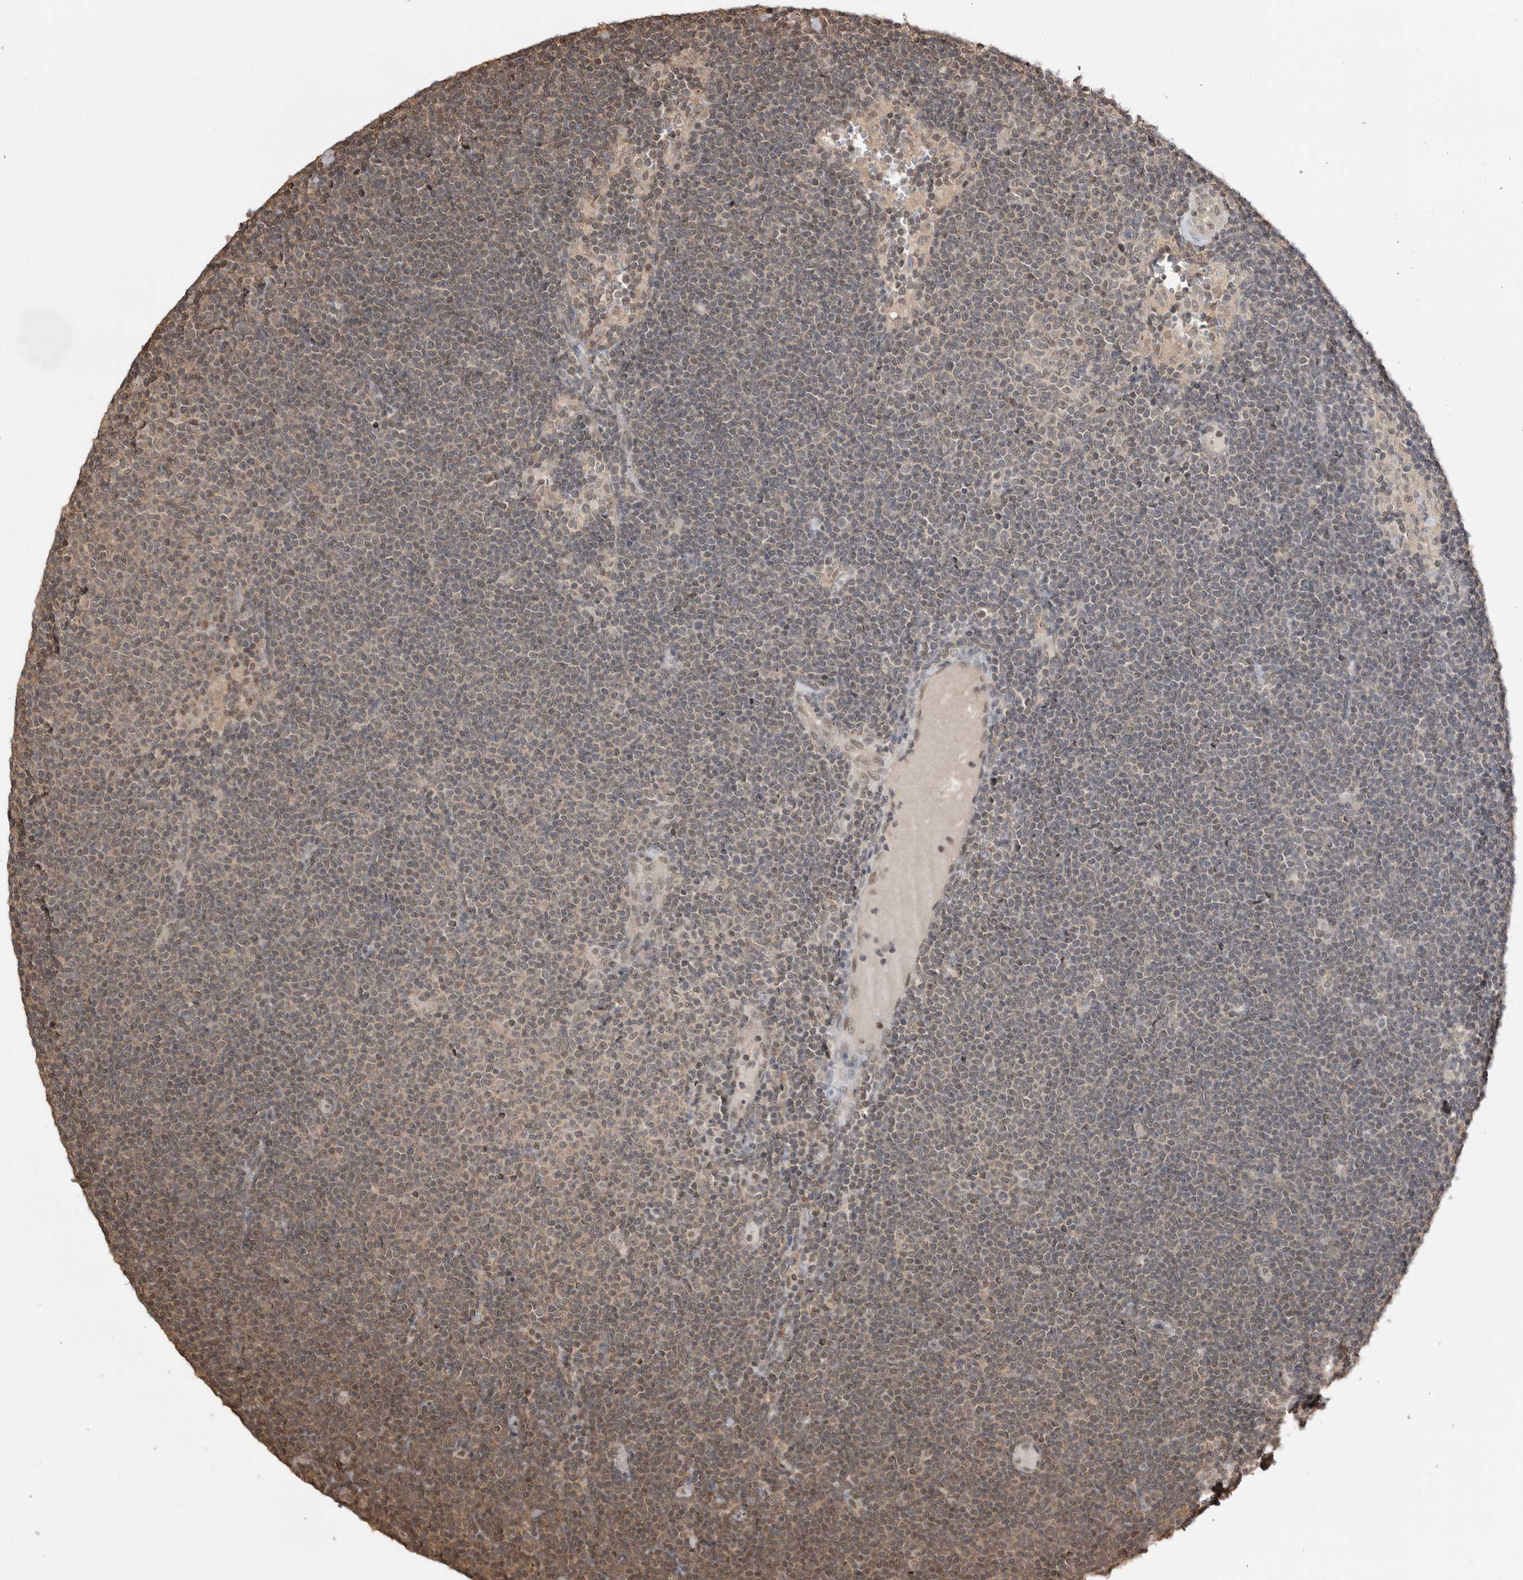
{"staining": {"intensity": "weak", "quantity": "<25%", "location": "cytoplasmic/membranous,nuclear"}, "tissue": "lymphoma", "cell_type": "Tumor cells", "image_type": "cancer", "snomed": [{"axis": "morphology", "description": "Malignant lymphoma, non-Hodgkin's type, Low grade"}, {"axis": "topography", "description": "Lymph node"}], "caption": "Lymphoma was stained to show a protein in brown. There is no significant expression in tumor cells.", "gene": "PEAK1", "patient": {"sex": "female", "age": 53}}